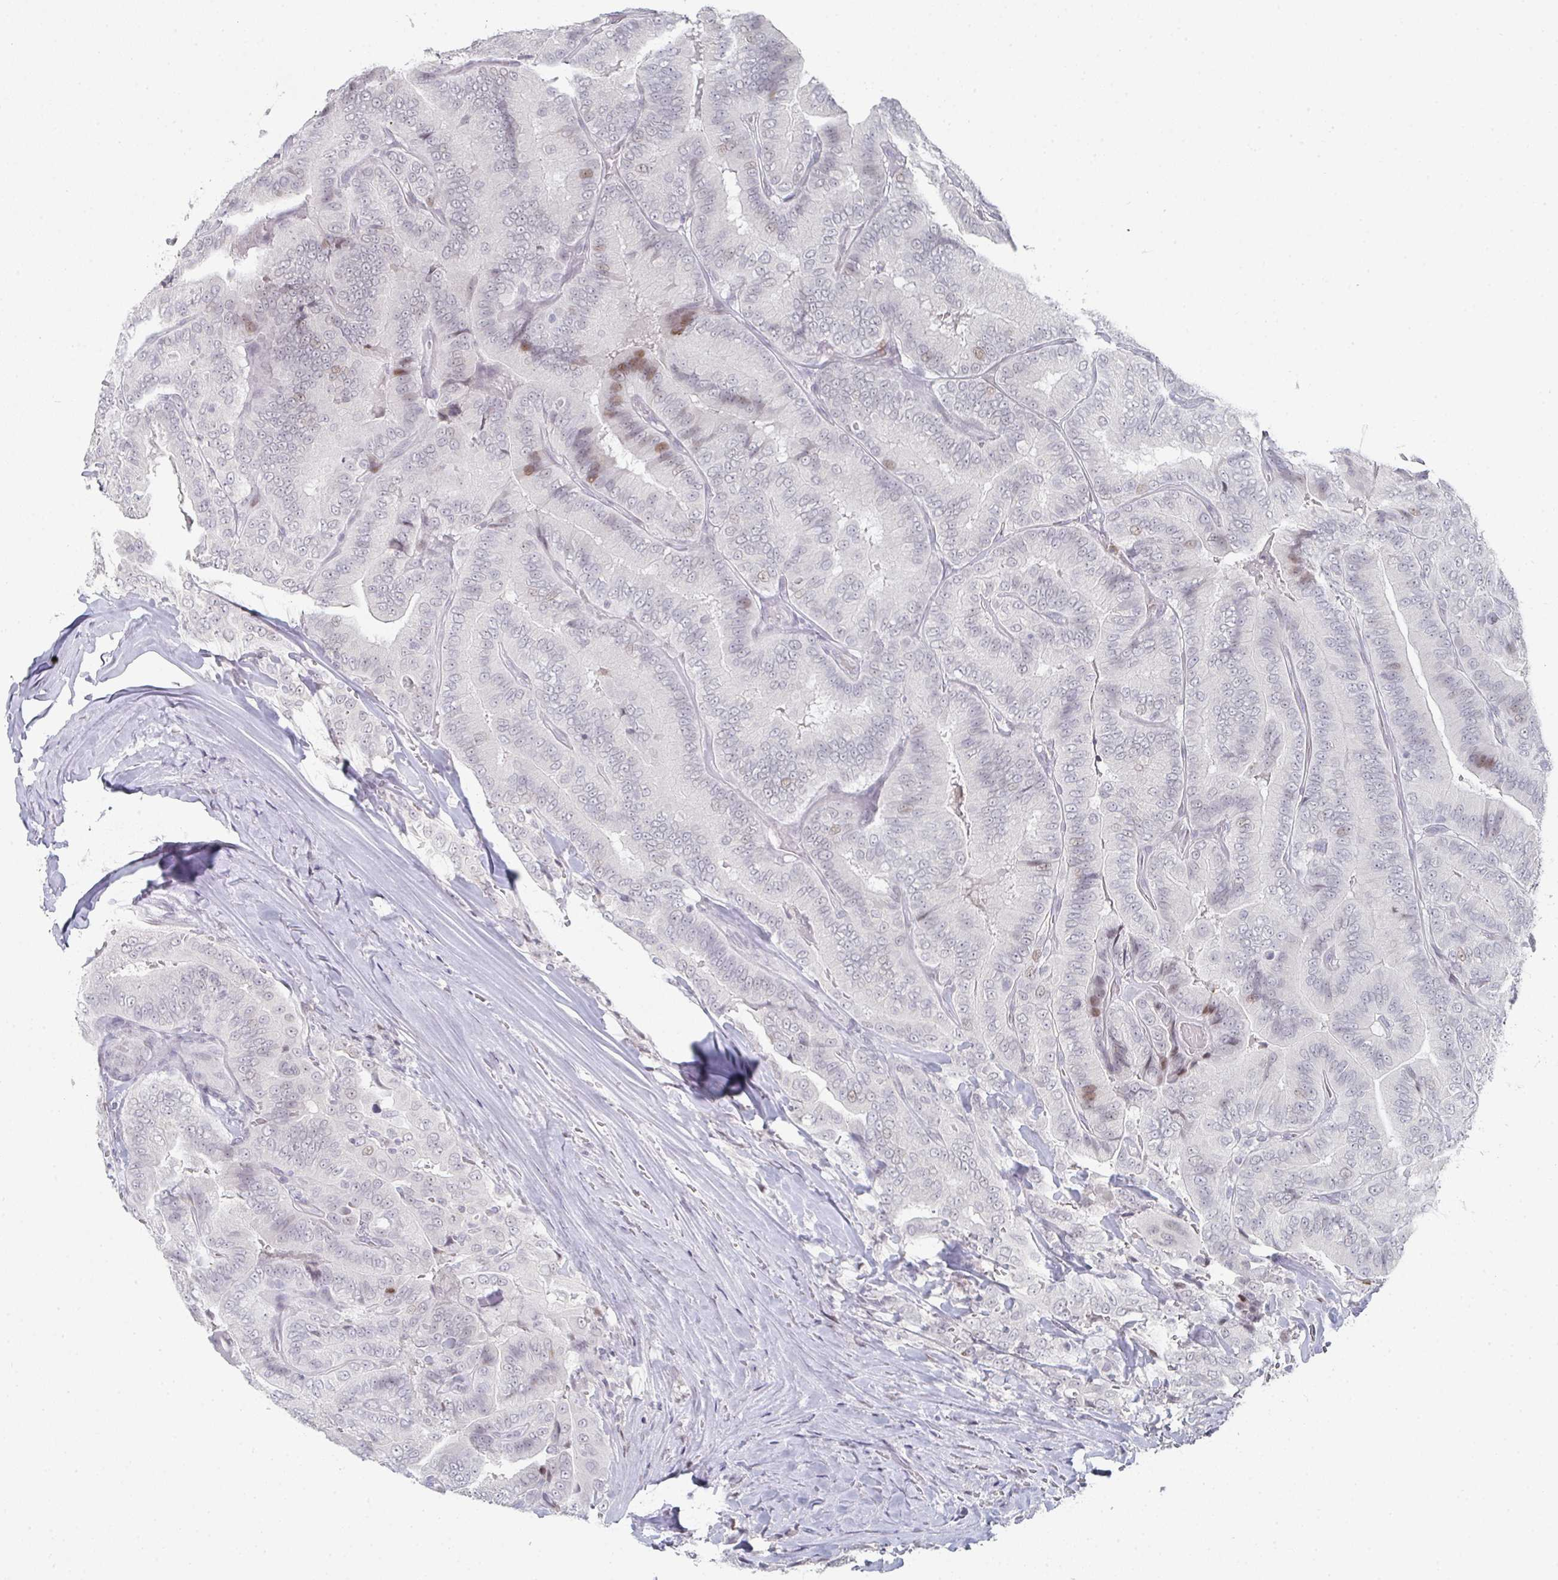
{"staining": {"intensity": "moderate", "quantity": "<25%", "location": "nuclear"}, "tissue": "thyroid cancer", "cell_type": "Tumor cells", "image_type": "cancer", "snomed": [{"axis": "morphology", "description": "Papillary adenocarcinoma, NOS"}, {"axis": "topography", "description": "Thyroid gland"}], "caption": "Papillary adenocarcinoma (thyroid) stained for a protein reveals moderate nuclear positivity in tumor cells.", "gene": "LIN54", "patient": {"sex": "male", "age": 61}}